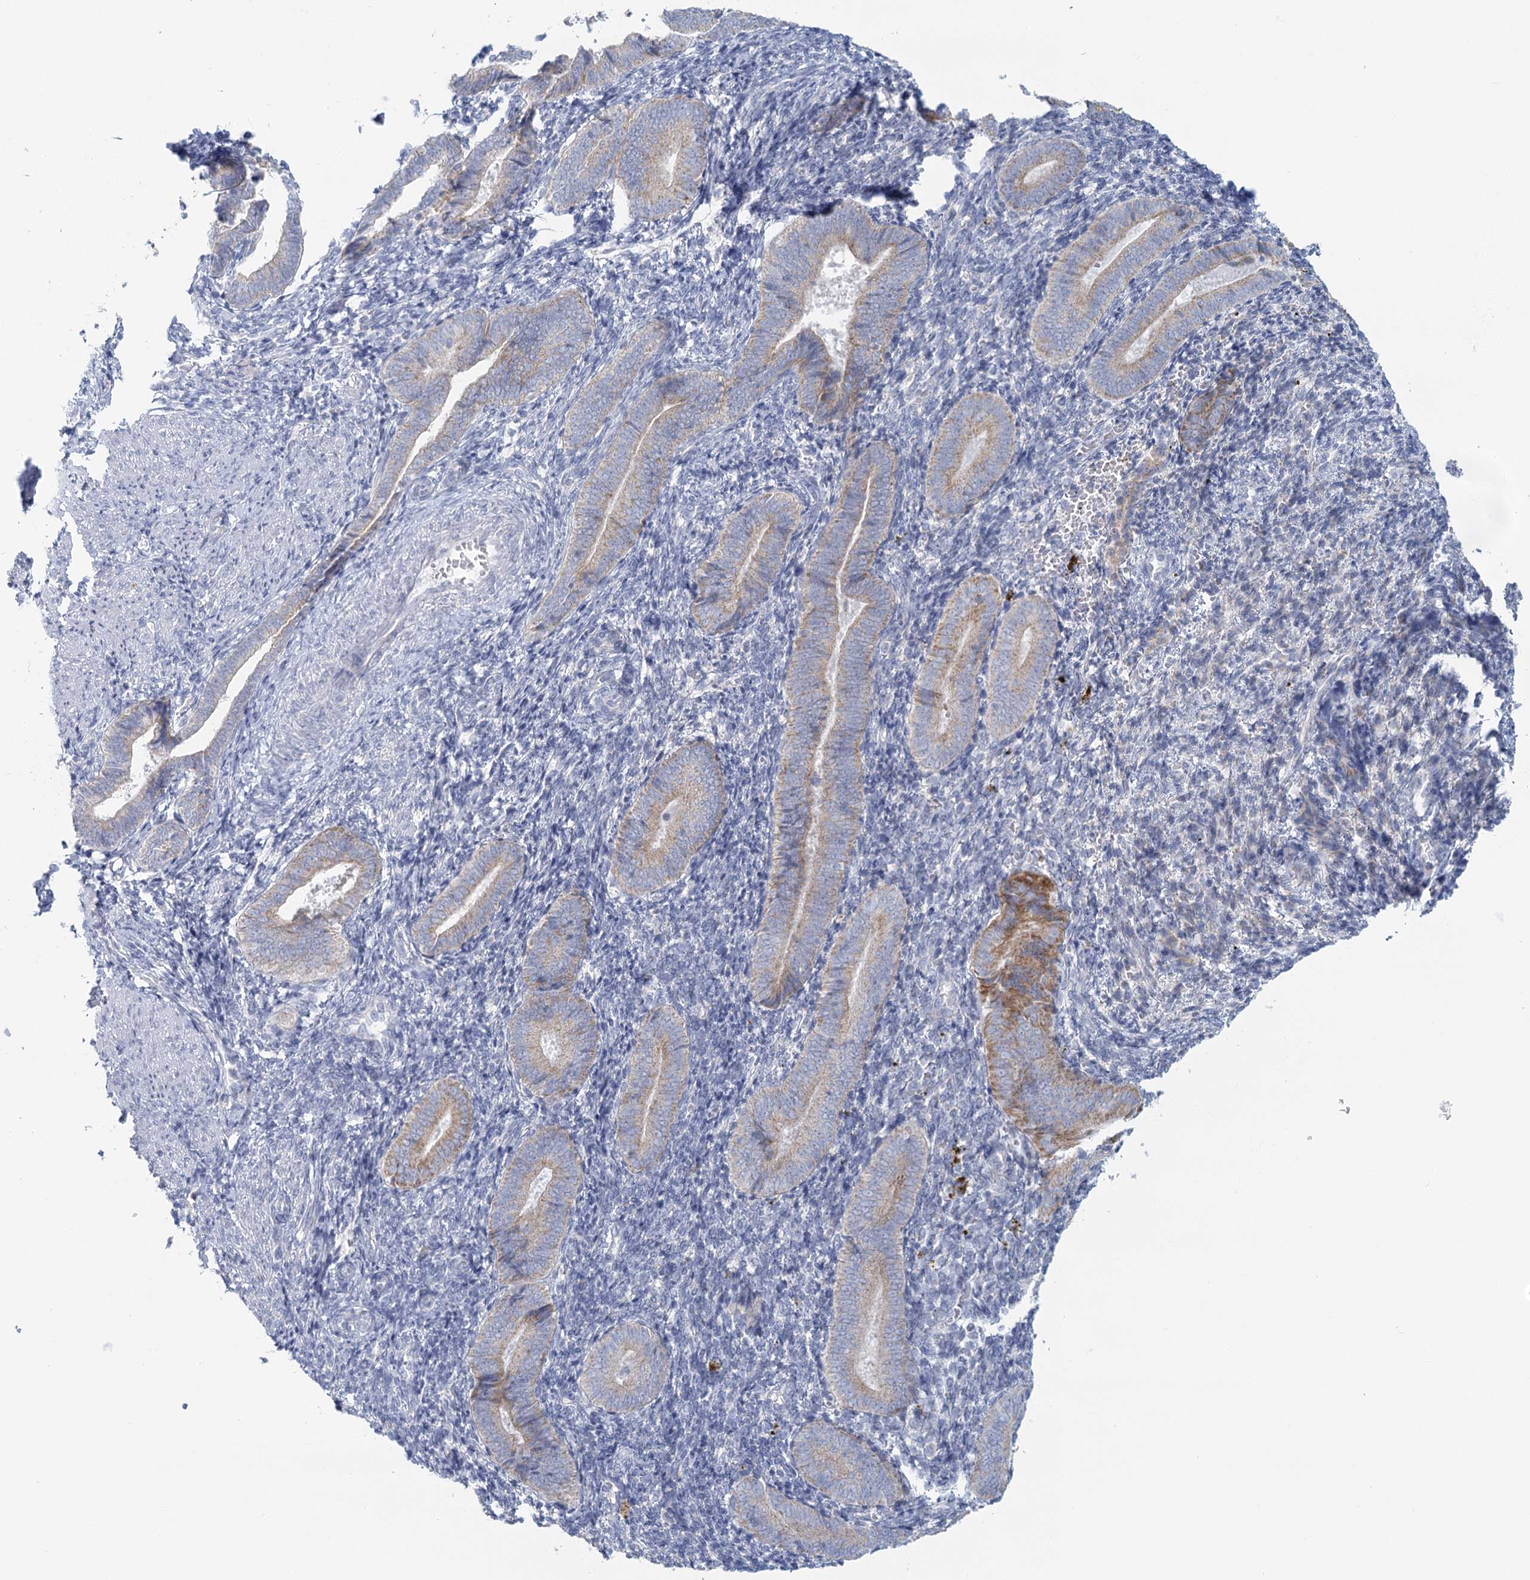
{"staining": {"intensity": "negative", "quantity": "none", "location": "none"}, "tissue": "endometrium", "cell_type": "Cells in endometrial stroma", "image_type": "normal", "snomed": [{"axis": "morphology", "description": "Normal tissue, NOS"}, {"axis": "topography", "description": "Uterus"}, {"axis": "topography", "description": "Endometrium"}], "caption": "Cells in endometrial stroma show no significant expression in benign endometrium.", "gene": "BPHL", "patient": {"sex": "female", "age": 33}}